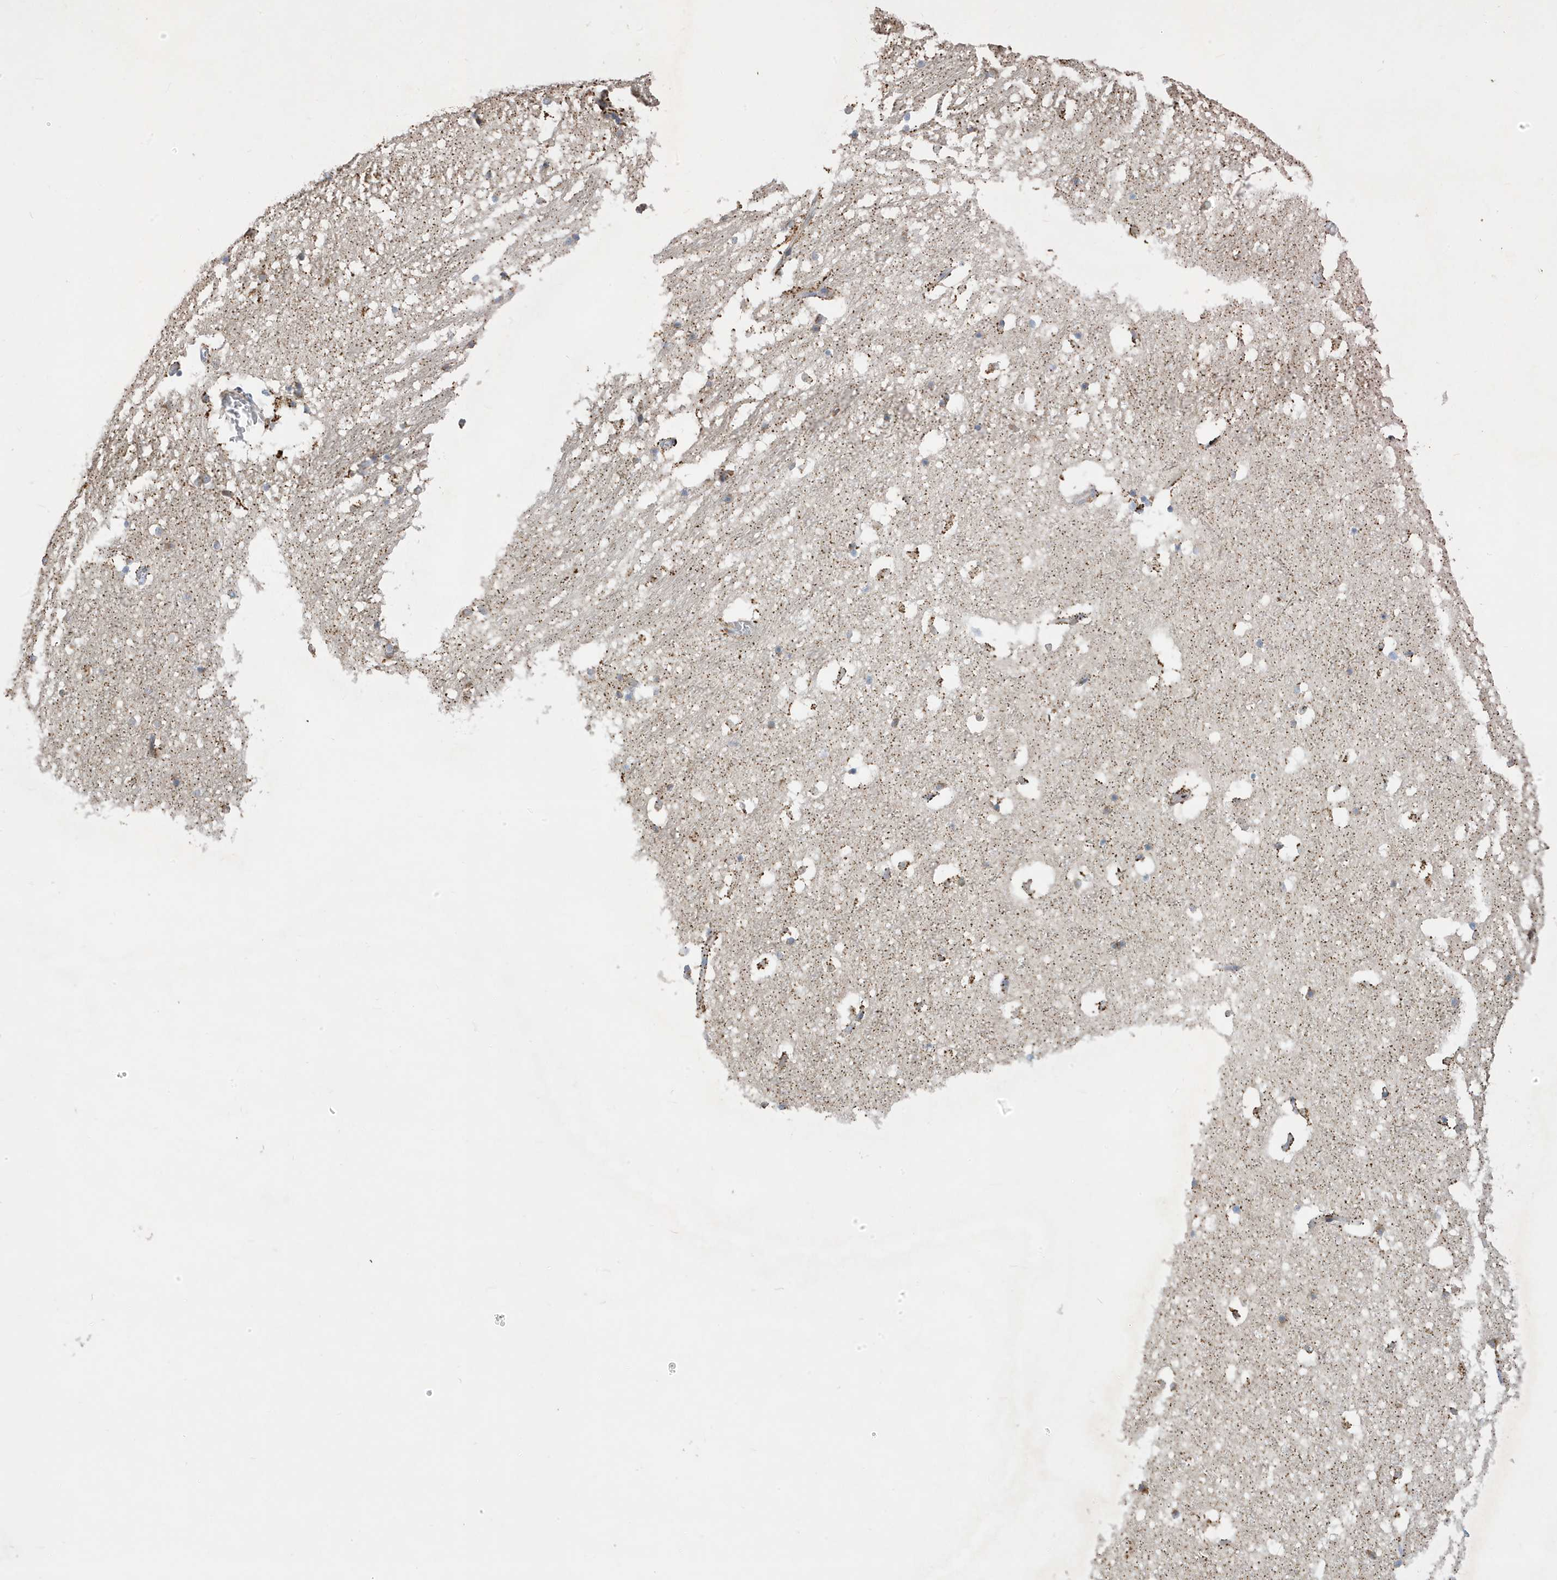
{"staining": {"intensity": "moderate", "quantity": "<25%", "location": "cytoplasmic/membranous"}, "tissue": "hippocampus", "cell_type": "Glial cells", "image_type": "normal", "snomed": [{"axis": "morphology", "description": "Normal tissue, NOS"}, {"axis": "topography", "description": "Hippocampus"}], "caption": "Protein expression analysis of benign human hippocampus reveals moderate cytoplasmic/membranous positivity in approximately <25% of glial cells. Using DAB (brown) and hematoxylin (blue) stains, captured at high magnification using brightfield microscopy.", "gene": "ATP13A5", "patient": {"sex": "female", "age": 52}}